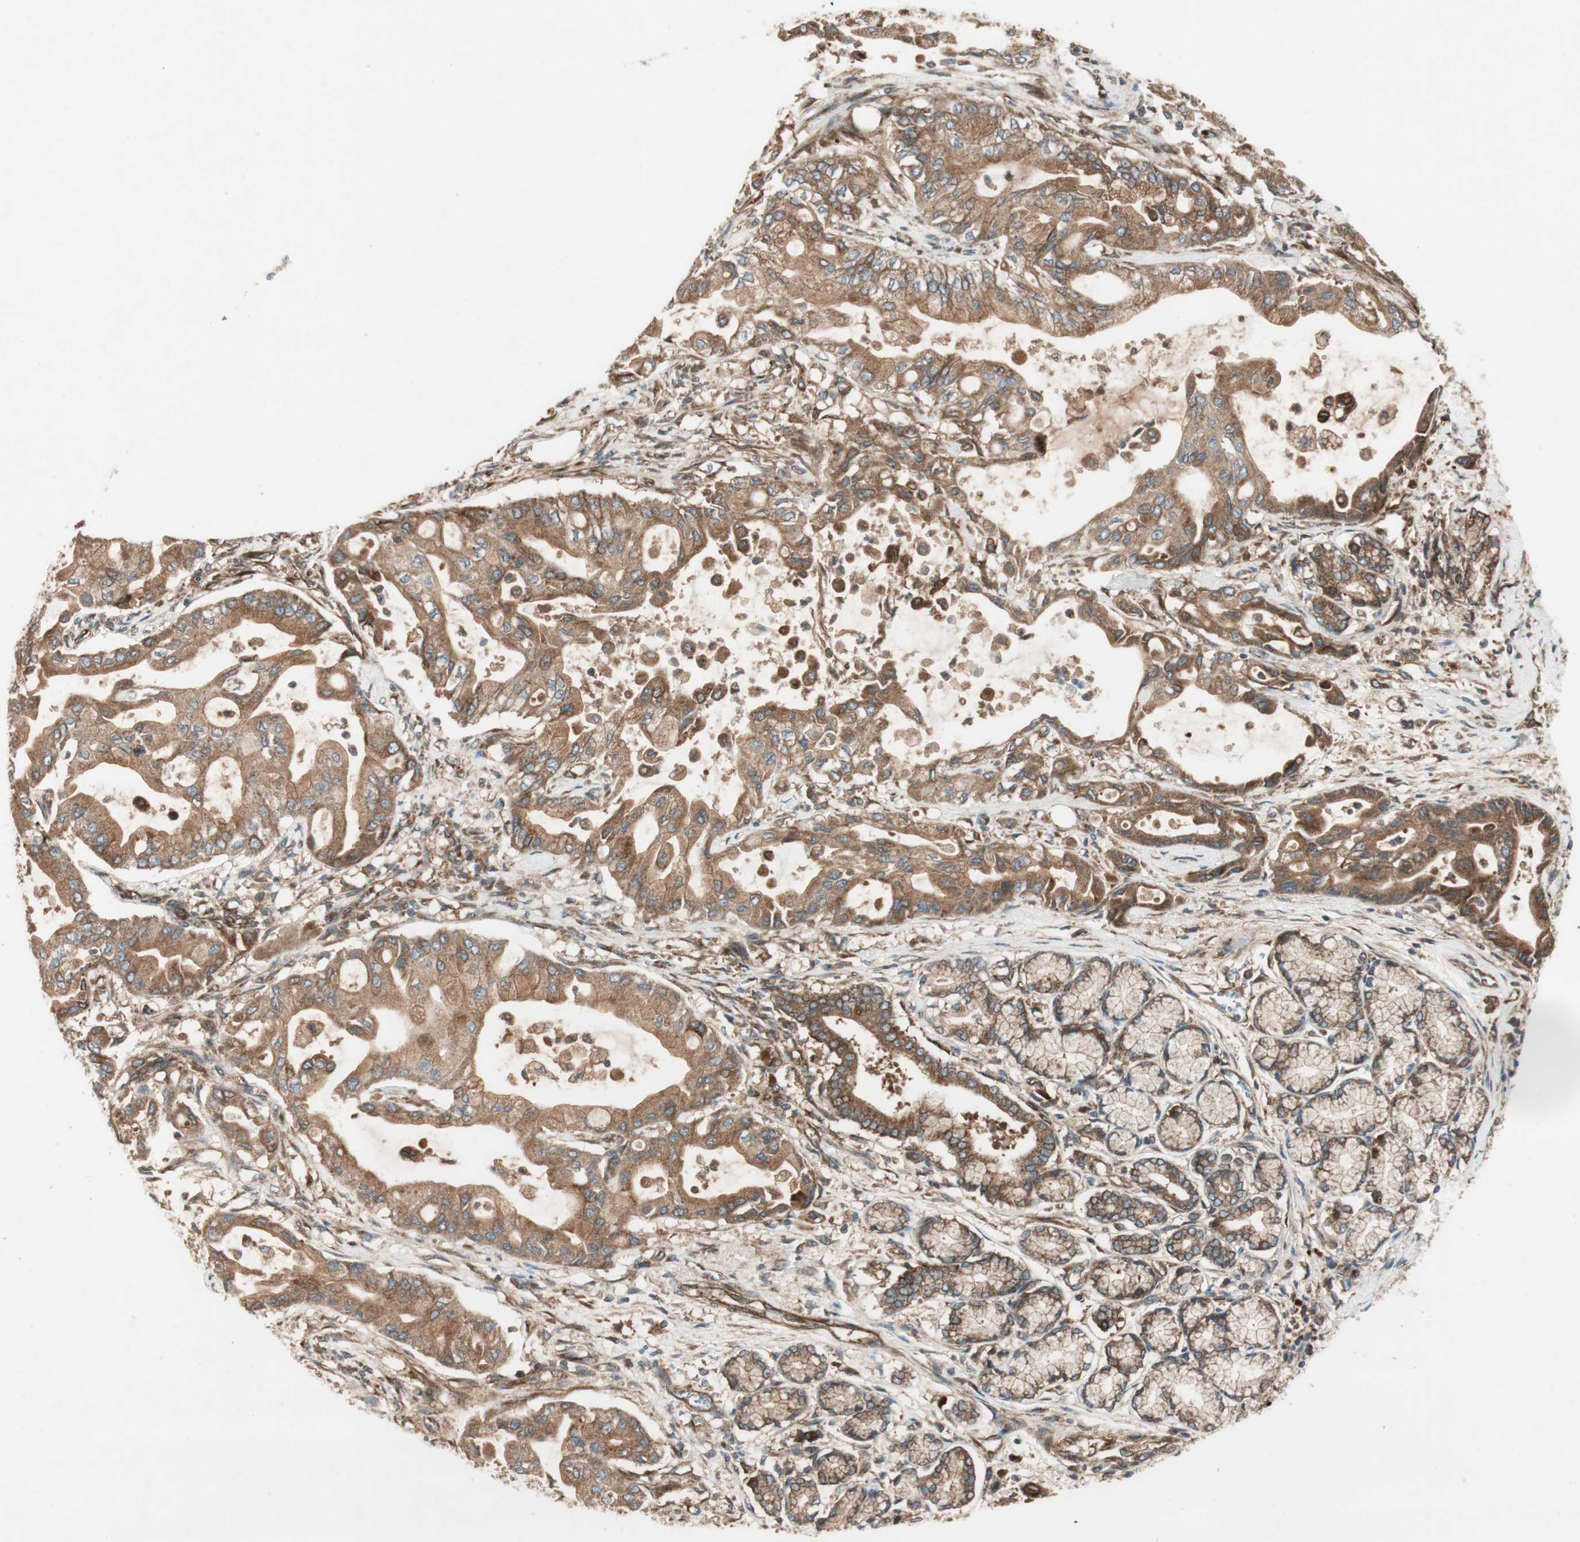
{"staining": {"intensity": "moderate", "quantity": ">75%", "location": "cytoplasmic/membranous"}, "tissue": "pancreatic cancer", "cell_type": "Tumor cells", "image_type": "cancer", "snomed": [{"axis": "morphology", "description": "Adenocarcinoma, NOS"}, {"axis": "morphology", "description": "Adenocarcinoma, metastatic, NOS"}, {"axis": "topography", "description": "Lymph node"}, {"axis": "topography", "description": "Pancreas"}, {"axis": "topography", "description": "Duodenum"}], "caption": "Pancreatic cancer (adenocarcinoma) stained for a protein displays moderate cytoplasmic/membranous positivity in tumor cells.", "gene": "RAB5A", "patient": {"sex": "female", "age": 64}}